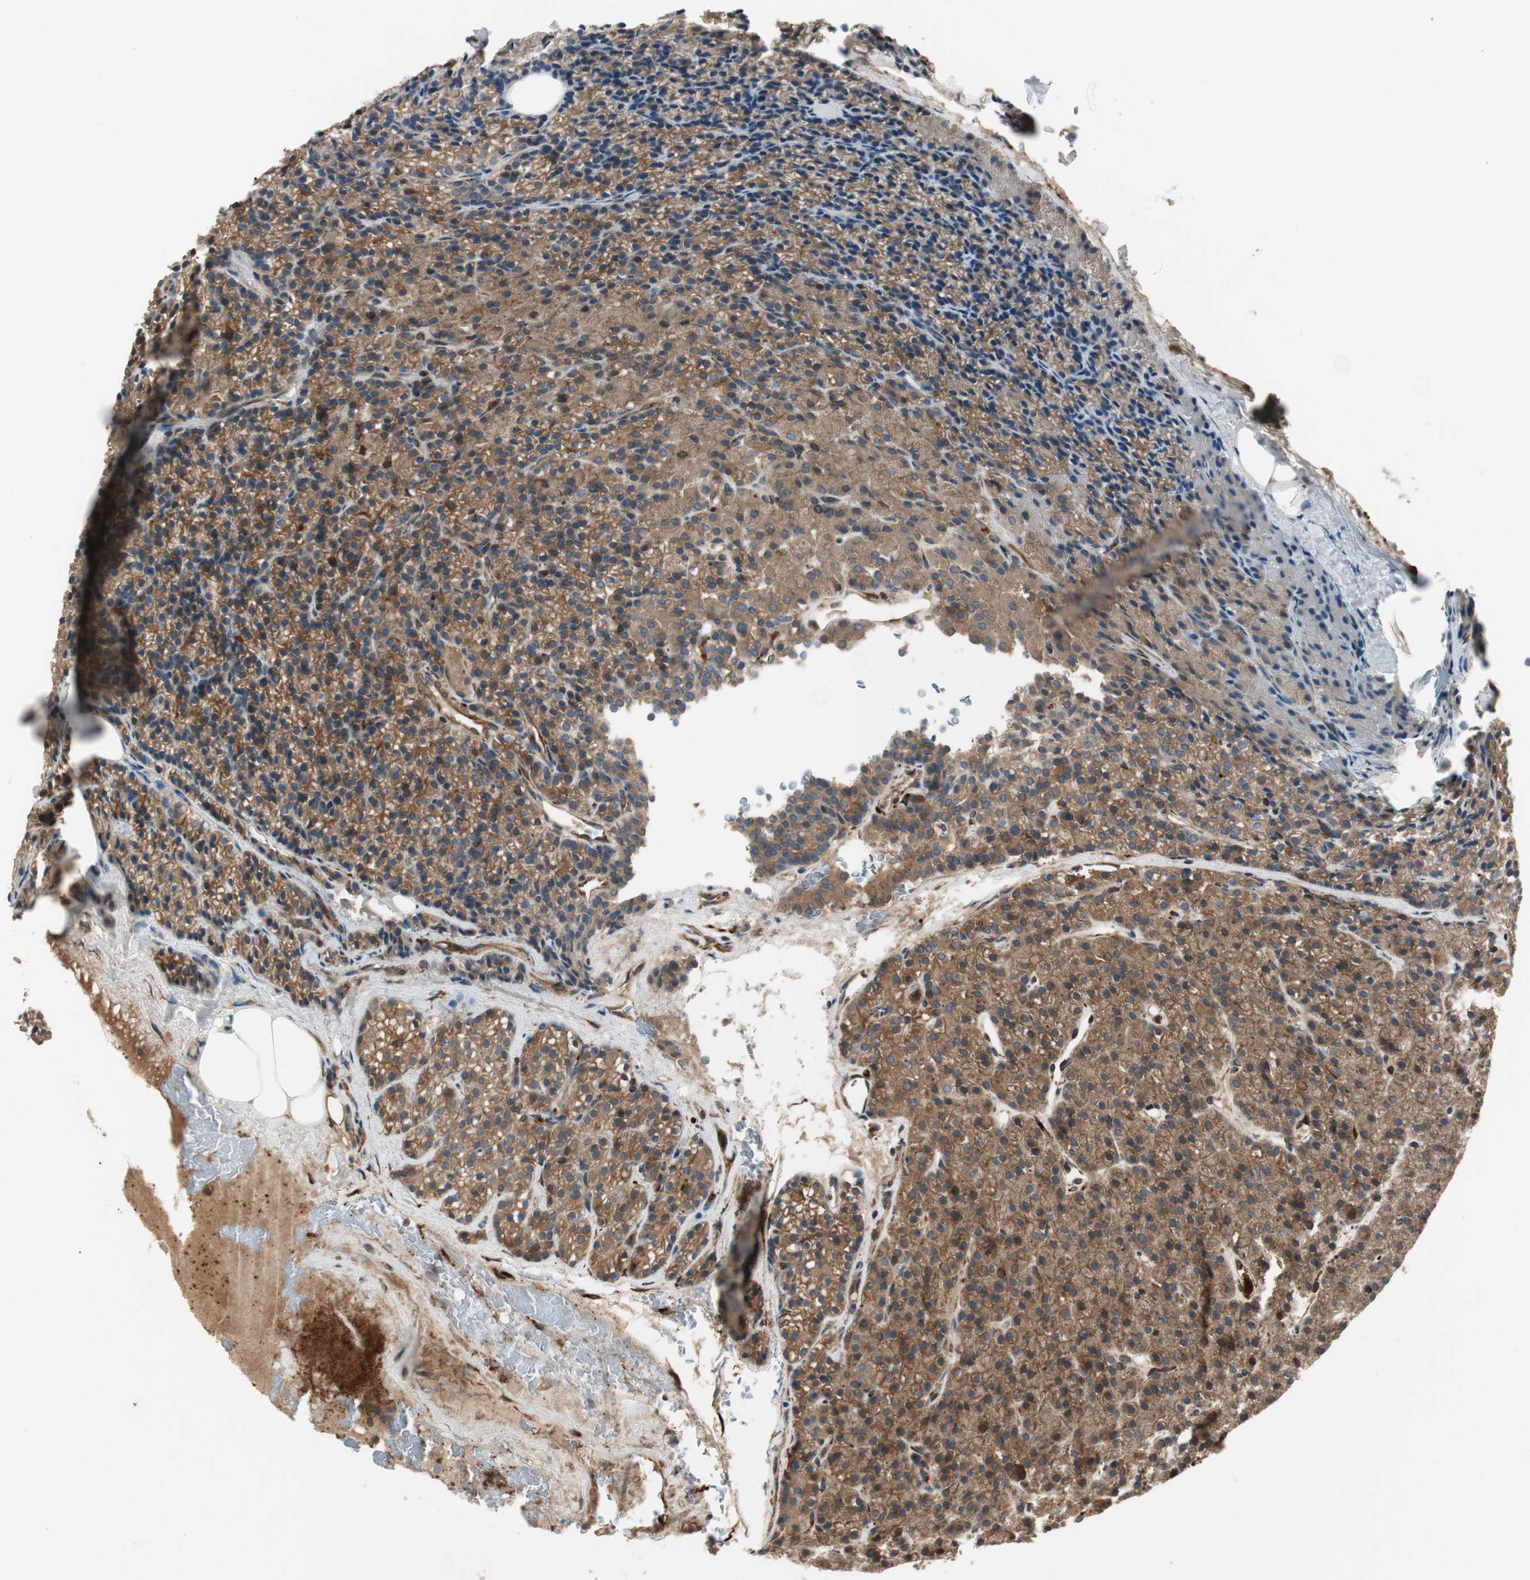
{"staining": {"intensity": "moderate", "quantity": ">75%", "location": "cytoplasmic/membranous"}, "tissue": "parathyroid gland", "cell_type": "Glandular cells", "image_type": "normal", "snomed": [{"axis": "morphology", "description": "Normal tissue, NOS"}, {"axis": "morphology", "description": "Hyperplasia, NOS"}, {"axis": "topography", "description": "Parathyroid gland"}], "caption": "Parathyroid gland stained with a brown dye shows moderate cytoplasmic/membranous positive expression in about >75% of glandular cells.", "gene": "PRKG1", "patient": {"sex": "male", "age": 44}}